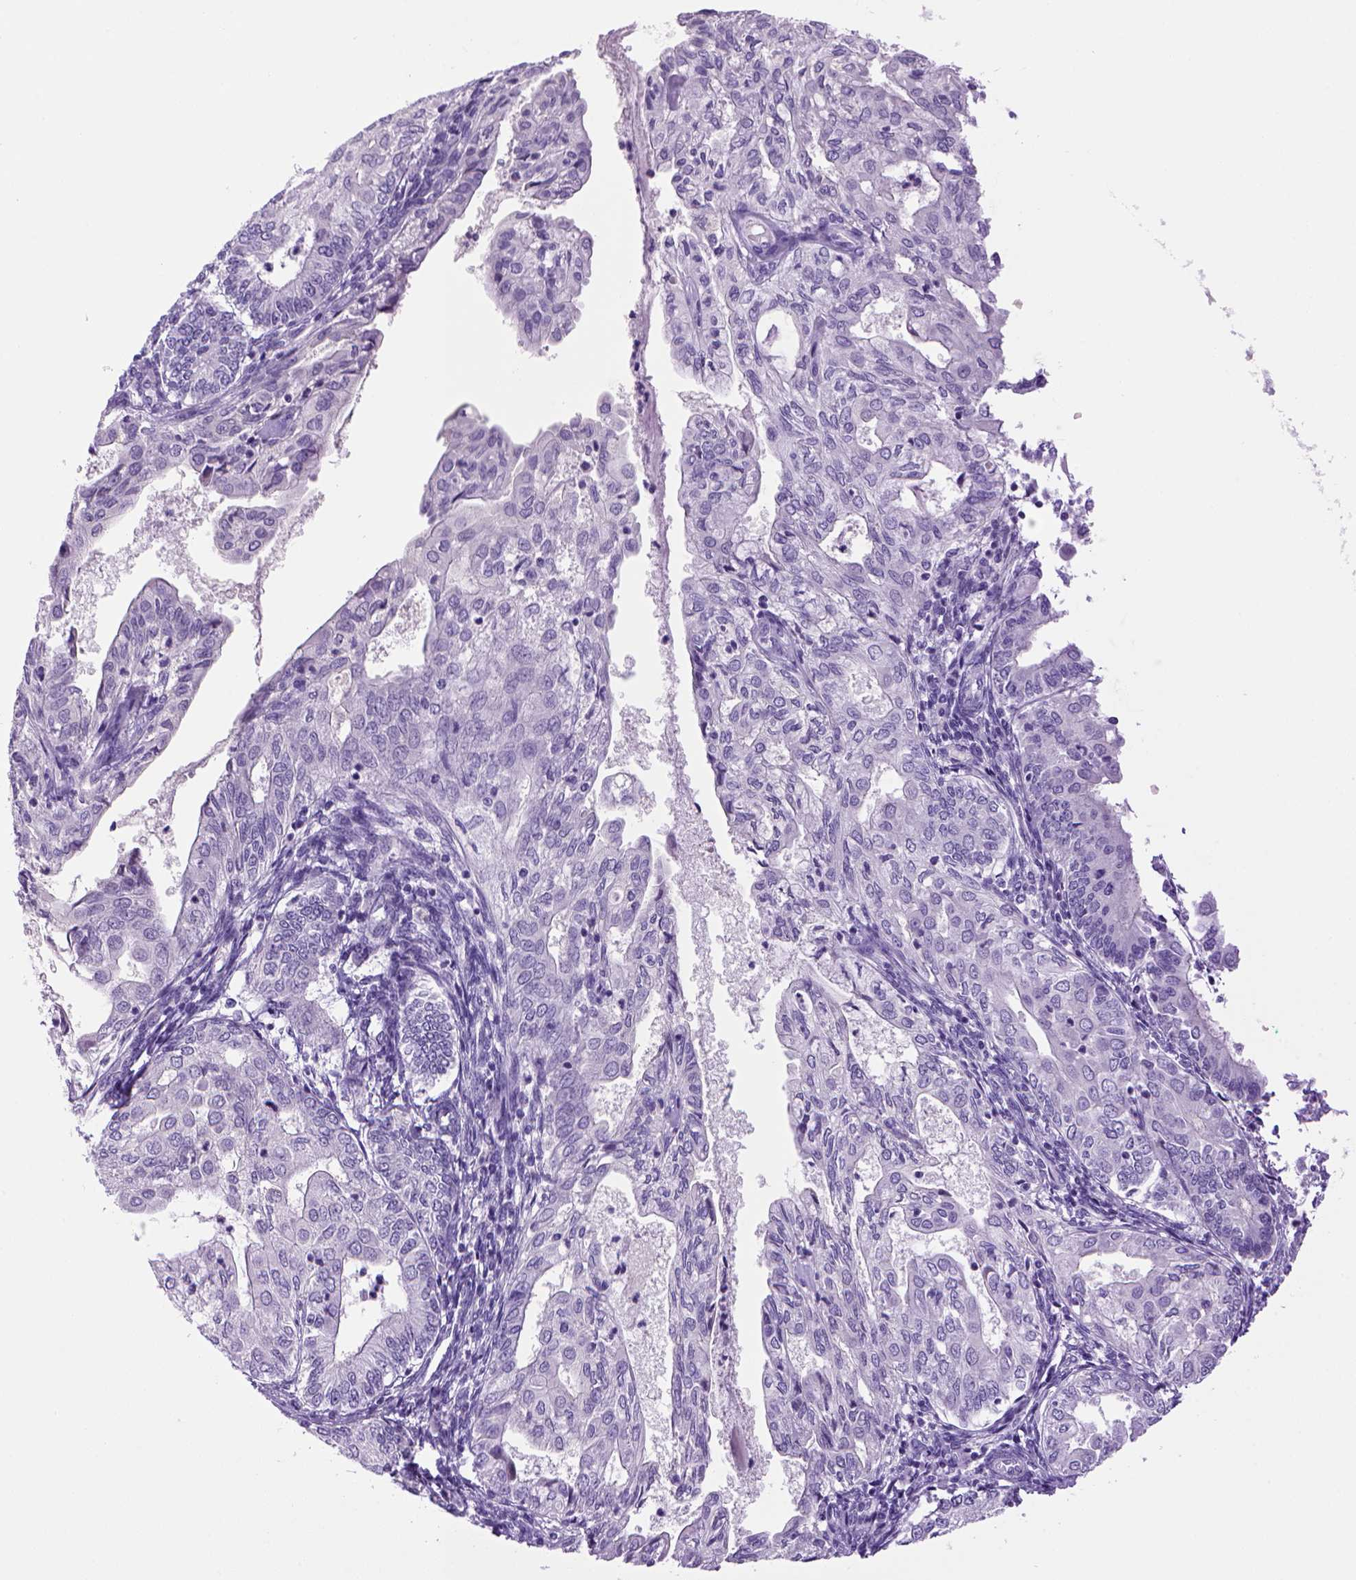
{"staining": {"intensity": "negative", "quantity": "none", "location": "none"}, "tissue": "endometrial cancer", "cell_type": "Tumor cells", "image_type": "cancer", "snomed": [{"axis": "morphology", "description": "Adenocarcinoma, NOS"}, {"axis": "topography", "description": "Endometrium"}], "caption": "Micrograph shows no protein positivity in tumor cells of adenocarcinoma (endometrial) tissue. (DAB (3,3'-diaminobenzidine) IHC with hematoxylin counter stain).", "gene": "SGCG", "patient": {"sex": "female", "age": 68}}